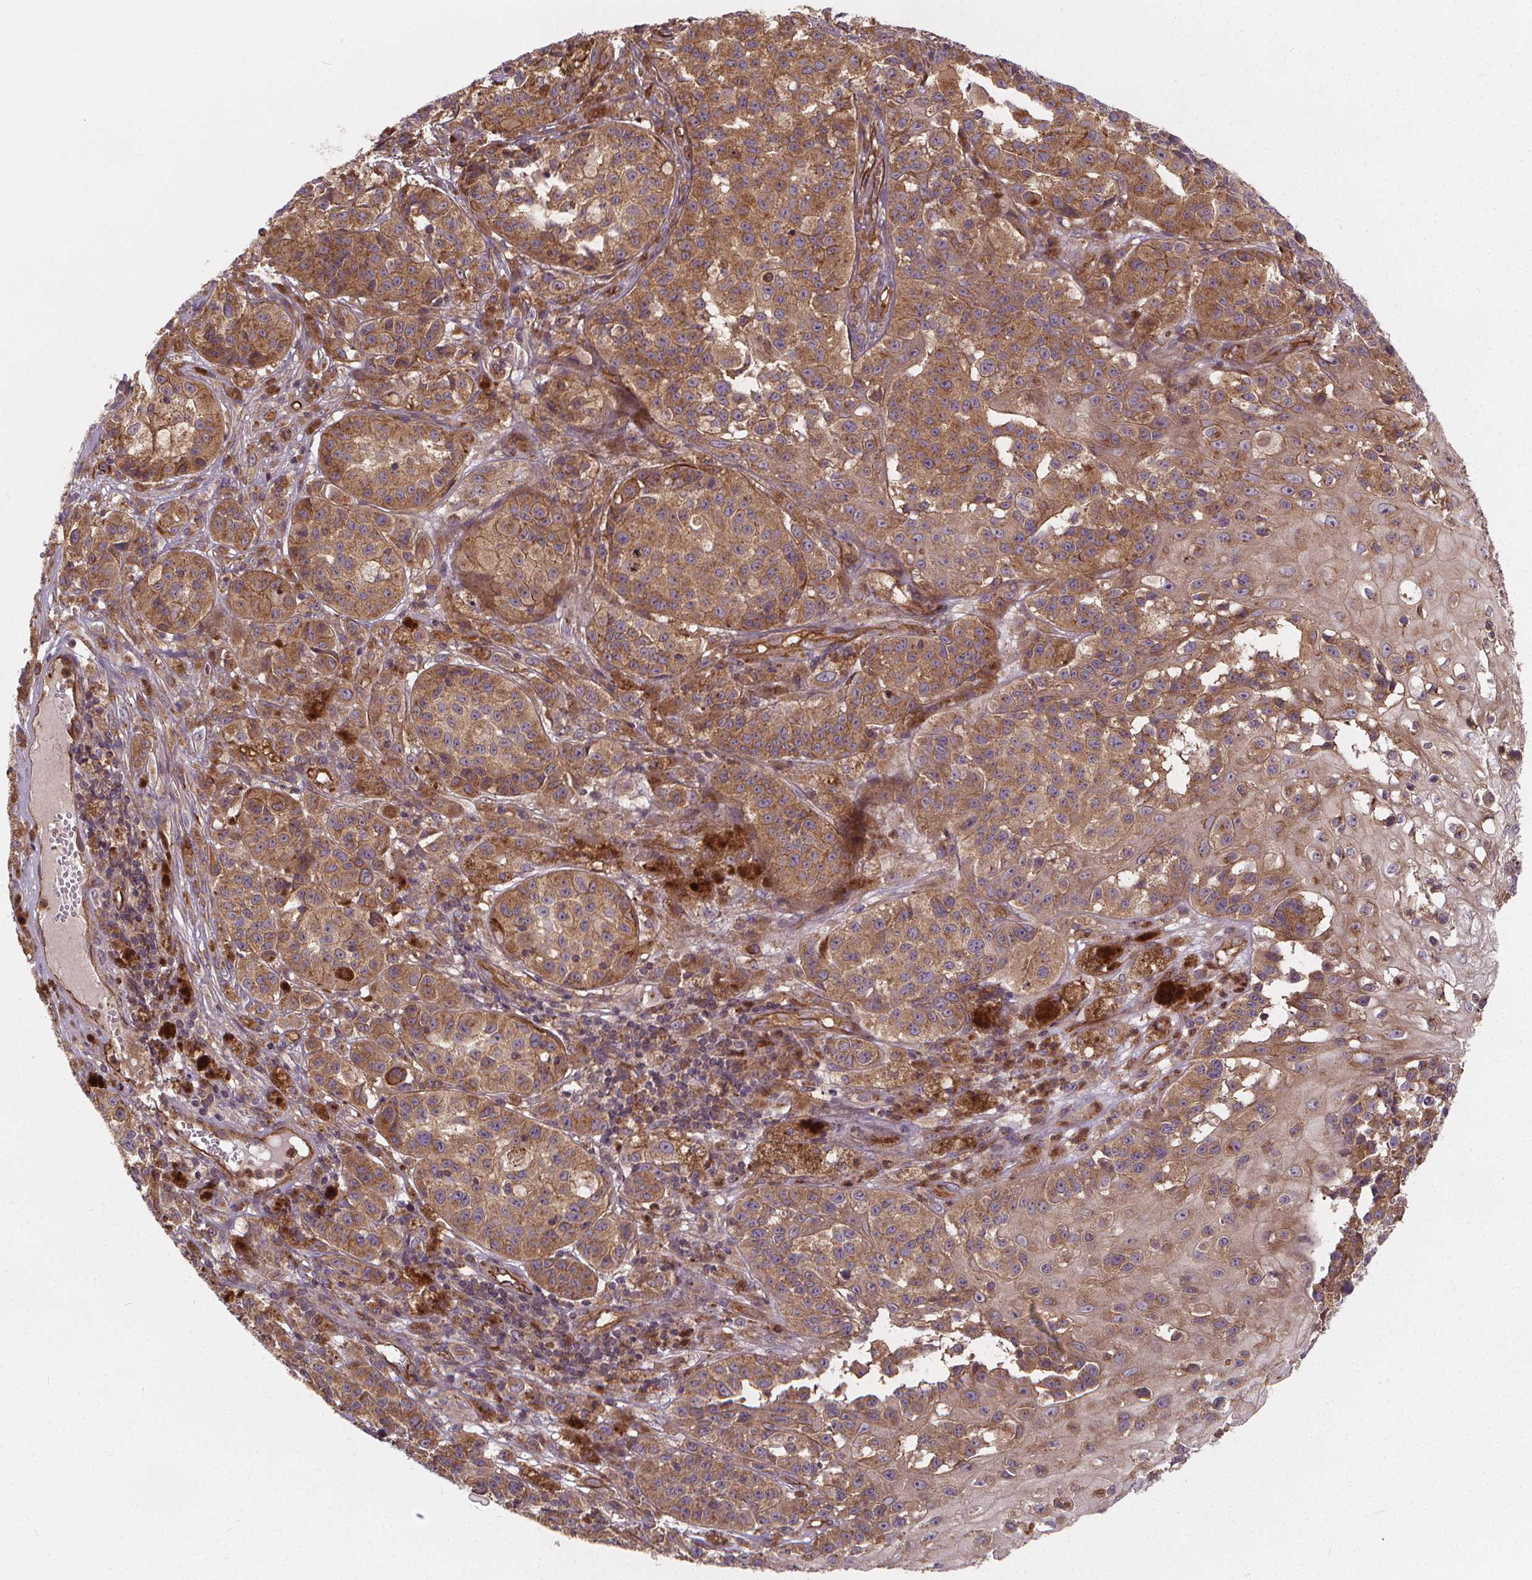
{"staining": {"intensity": "moderate", "quantity": ">75%", "location": "cytoplasmic/membranous"}, "tissue": "melanoma", "cell_type": "Tumor cells", "image_type": "cancer", "snomed": [{"axis": "morphology", "description": "Malignant melanoma, NOS"}, {"axis": "topography", "description": "Skin"}], "caption": "Human melanoma stained with a protein marker displays moderate staining in tumor cells.", "gene": "CLINT1", "patient": {"sex": "female", "age": 58}}